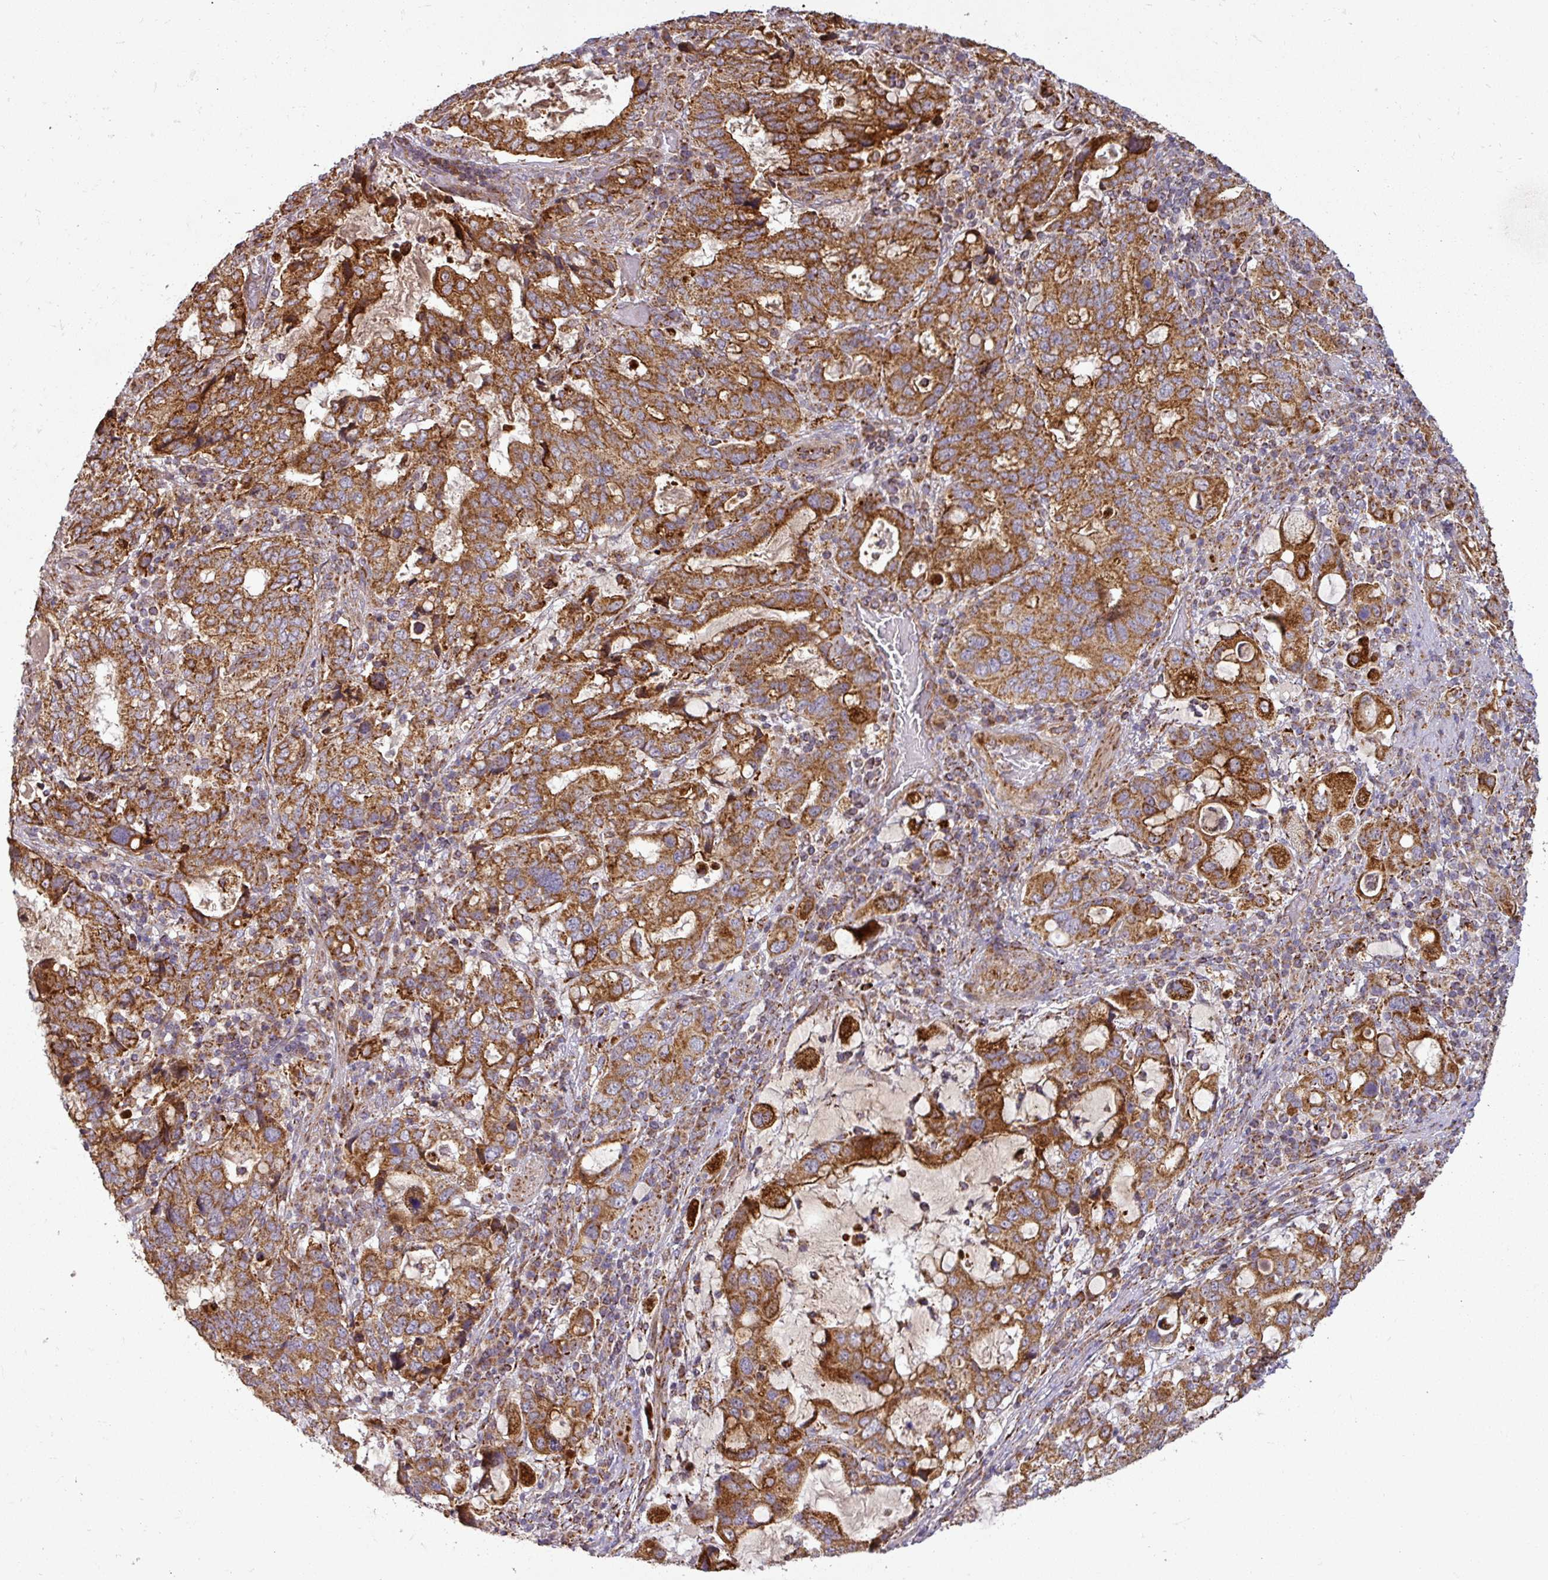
{"staining": {"intensity": "strong", "quantity": ">75%", "location": "cytoplasmic/membranous"}, "tissue": "stomach cancer", "cell_type": "Tumor cells", "image_type": "cancer", "snomed": [{"axis": "morphology", "description": "Adenocarcinoma, NOS"}, {"axis": "topography", "description": "Stomach, upper"}, {"axis": "topography", "description": "Stomach"}], "caption": "DAB (3,3'-diaminobenzidine) immunohistochemical staining of stomach cancer displays strong cytoplasmic/membranous protein expression in approximately >75% of tumor cells.", "gene": "GPD2", "patient": {"sex": "male", "age": 62}}